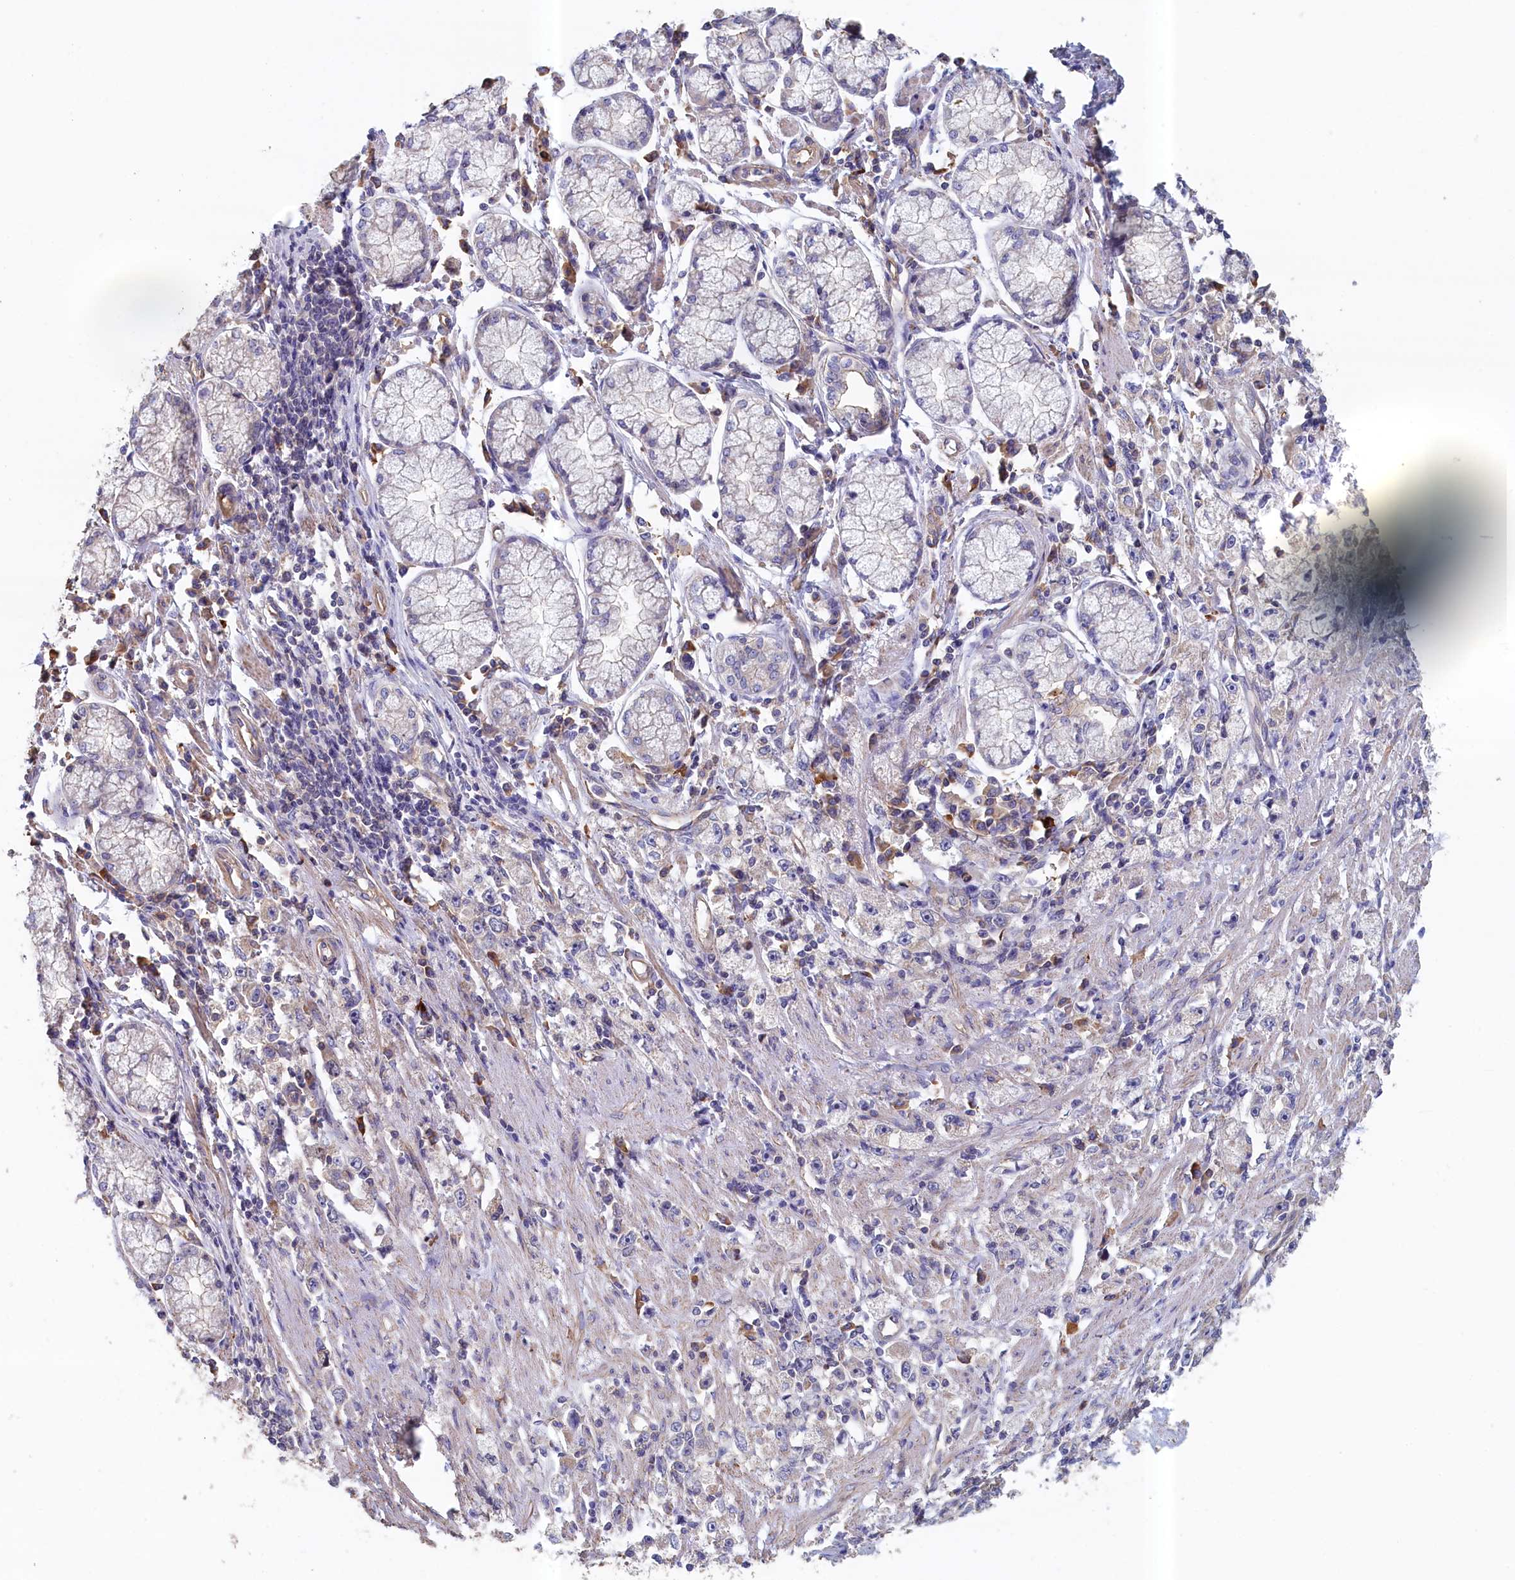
{"staining": {"intensity": "negative", "quantity": "none", "location": "none"}, "tissue": "stomach cancer", "cell_type": "Tumor cells", "image_type": "cancer", "snomed": [{"axis": "morphology", "description": "Adenocarcinoma, NOS"}, {"axis": "topography", "description": "Stomach"}], "caption": "An immunohistochemistry (IHC) image of stomach cancer is shown. There is no staining in tumor cells of stomach cancer. The staining was performed using DAB (3,3'-diaminobenzidine) to visualize the protein expression in brown, while the nuclei were stained in blue with hematoxylin (Magnification: 20x).", "gene": "ANKRD2", "patient": {"sex": "female", "age": 59}}